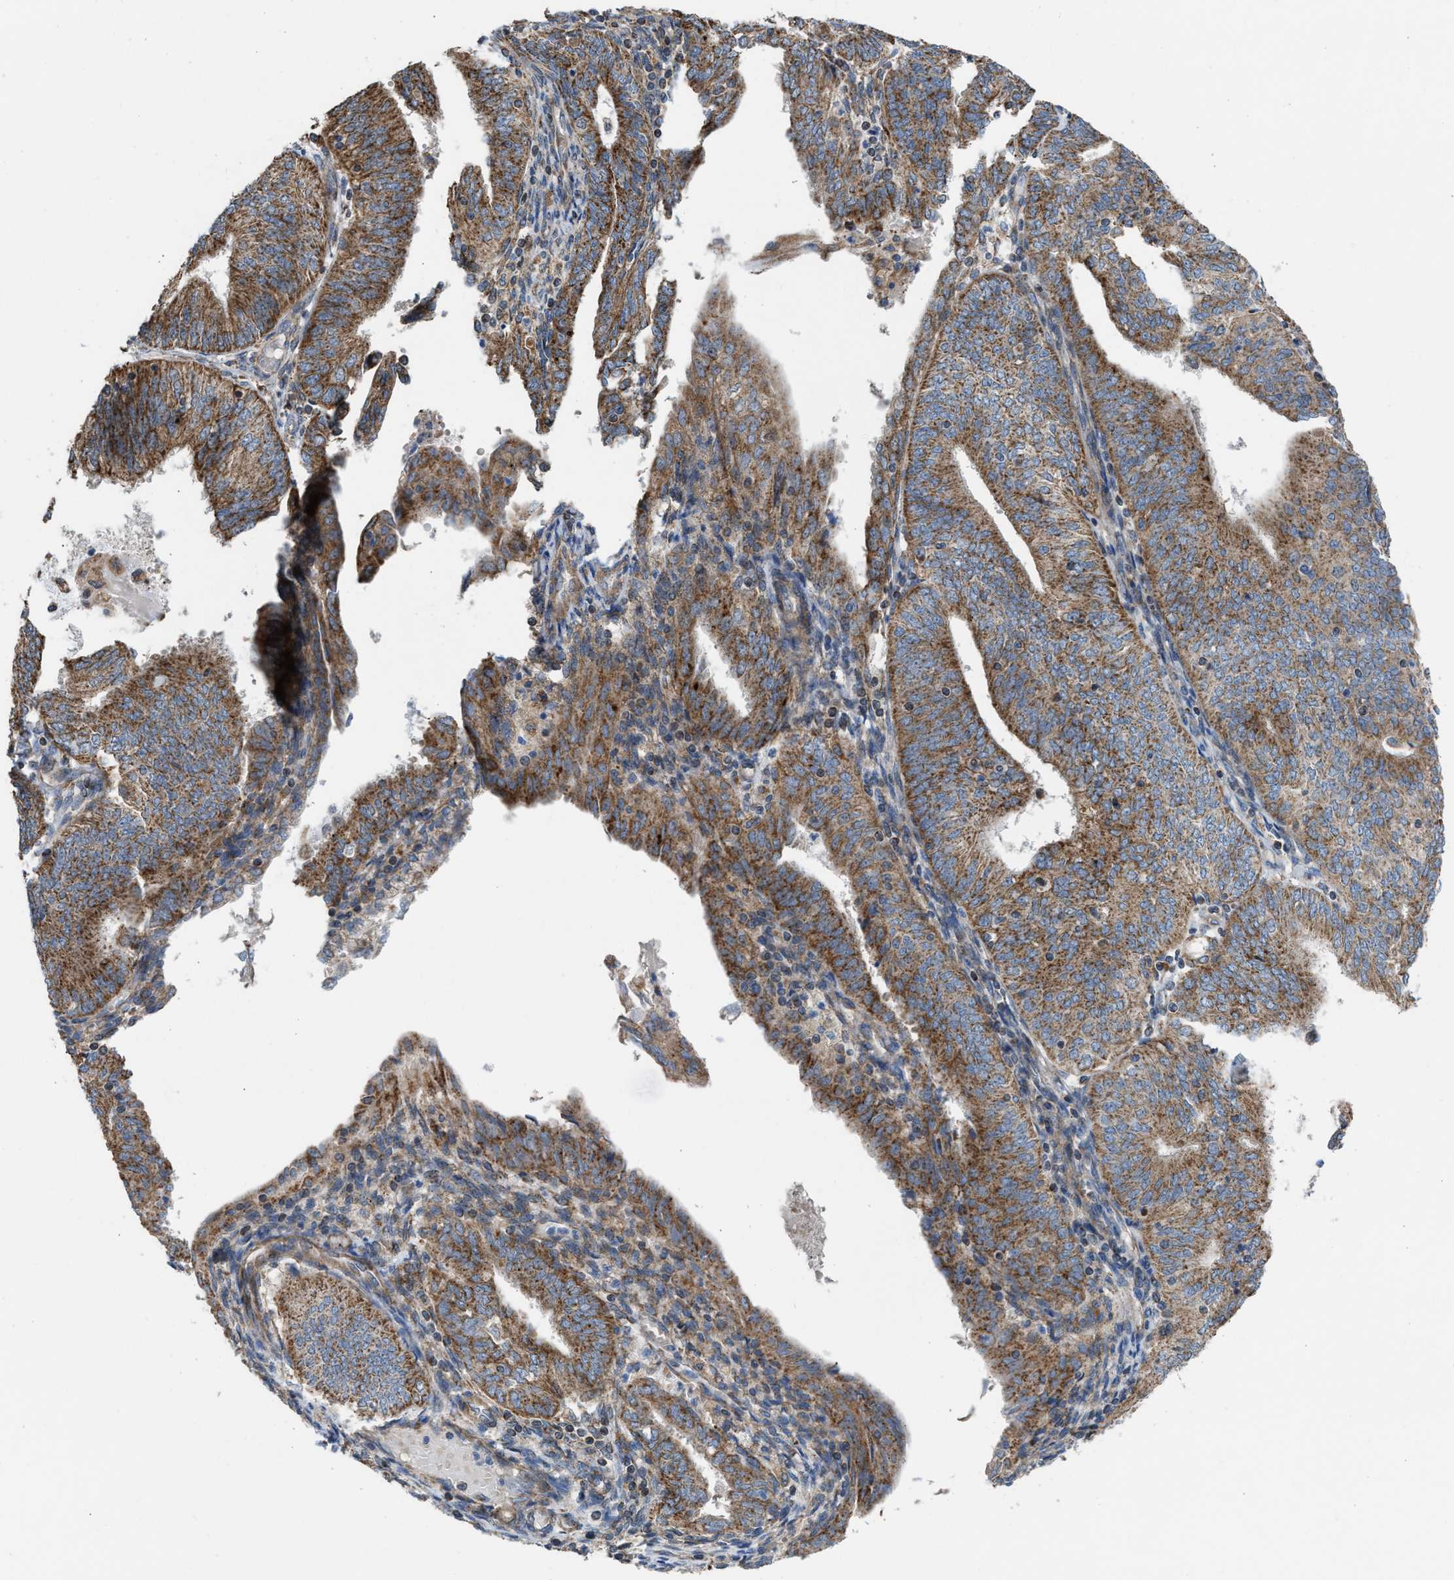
{"staining": {"intensity": "moderate", "quantity": ">75%", "location": "cytoplasmic/membranous"}, "tissue": "endometrial cancer", "cell_type": "Tumor cells", "image_type": "cancer", "snomed": [{"axis": "morphology", "description": "Adenocarcinoma, NOS"}, {"axis": "topography", "description": "Endometrium"}], "caption": "Immunohistochemical staining of endometrial cancer (adenocarcinoma) demonstrates medium levels of moderate cytoplasmic/membranous protein positivity in about >75% of tumor cells. (Stains: DAB in brown, nuclei in blue, Microscopy: brightfield microscopy at high magnification).", "gene": "SLC10A3", "patient": {"sex": "female", "age": 58}}